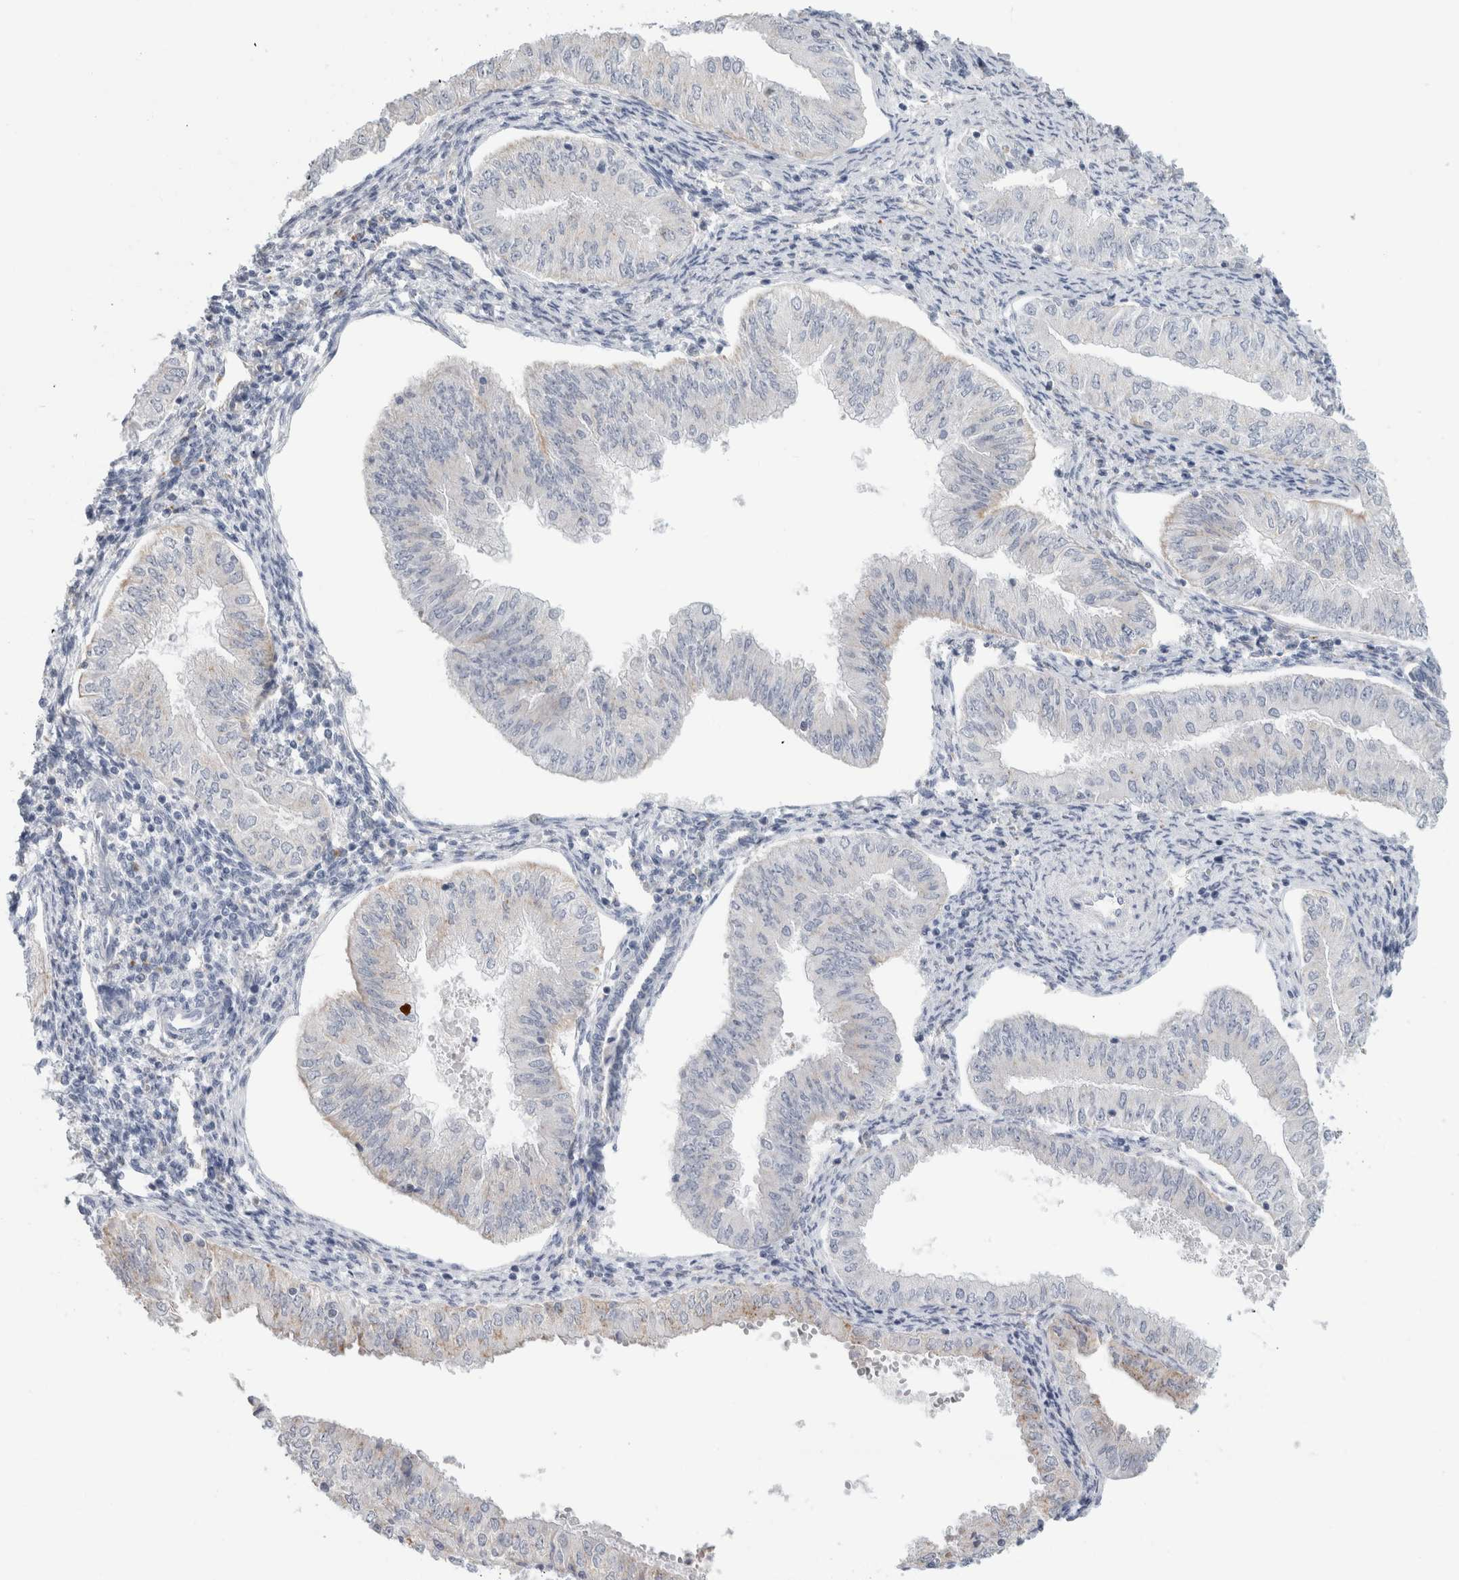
{"staining": {"intensity": "weak", "quantity": "<25%", "location": "cytoplasmic/membranous"}, "tissue": "endometrial cancer", "cell_type": "Tumor cells", "image_type": "cancer", "snomed": [{"axis": "morphology", "description": "Normal tissue, NOS"}, {"axis": "morphology", "description": "Adenocarcinoma, NOS"}, {"axis": "topography", "description": "Endometrium"}], "caption": "Immunohistochemistry (IHC) image of endometrial cancer (adenocarcinoma) stained for a protein (brown), which shows no positivity in tumor cells. (Brightfield microscopy of DAB (3,3'-diaminobenzidine) immunohistochemistry (IHC) at high magnification).", "gene": "ANKMY1", "patient": {"sex": "female", "age": 53}}